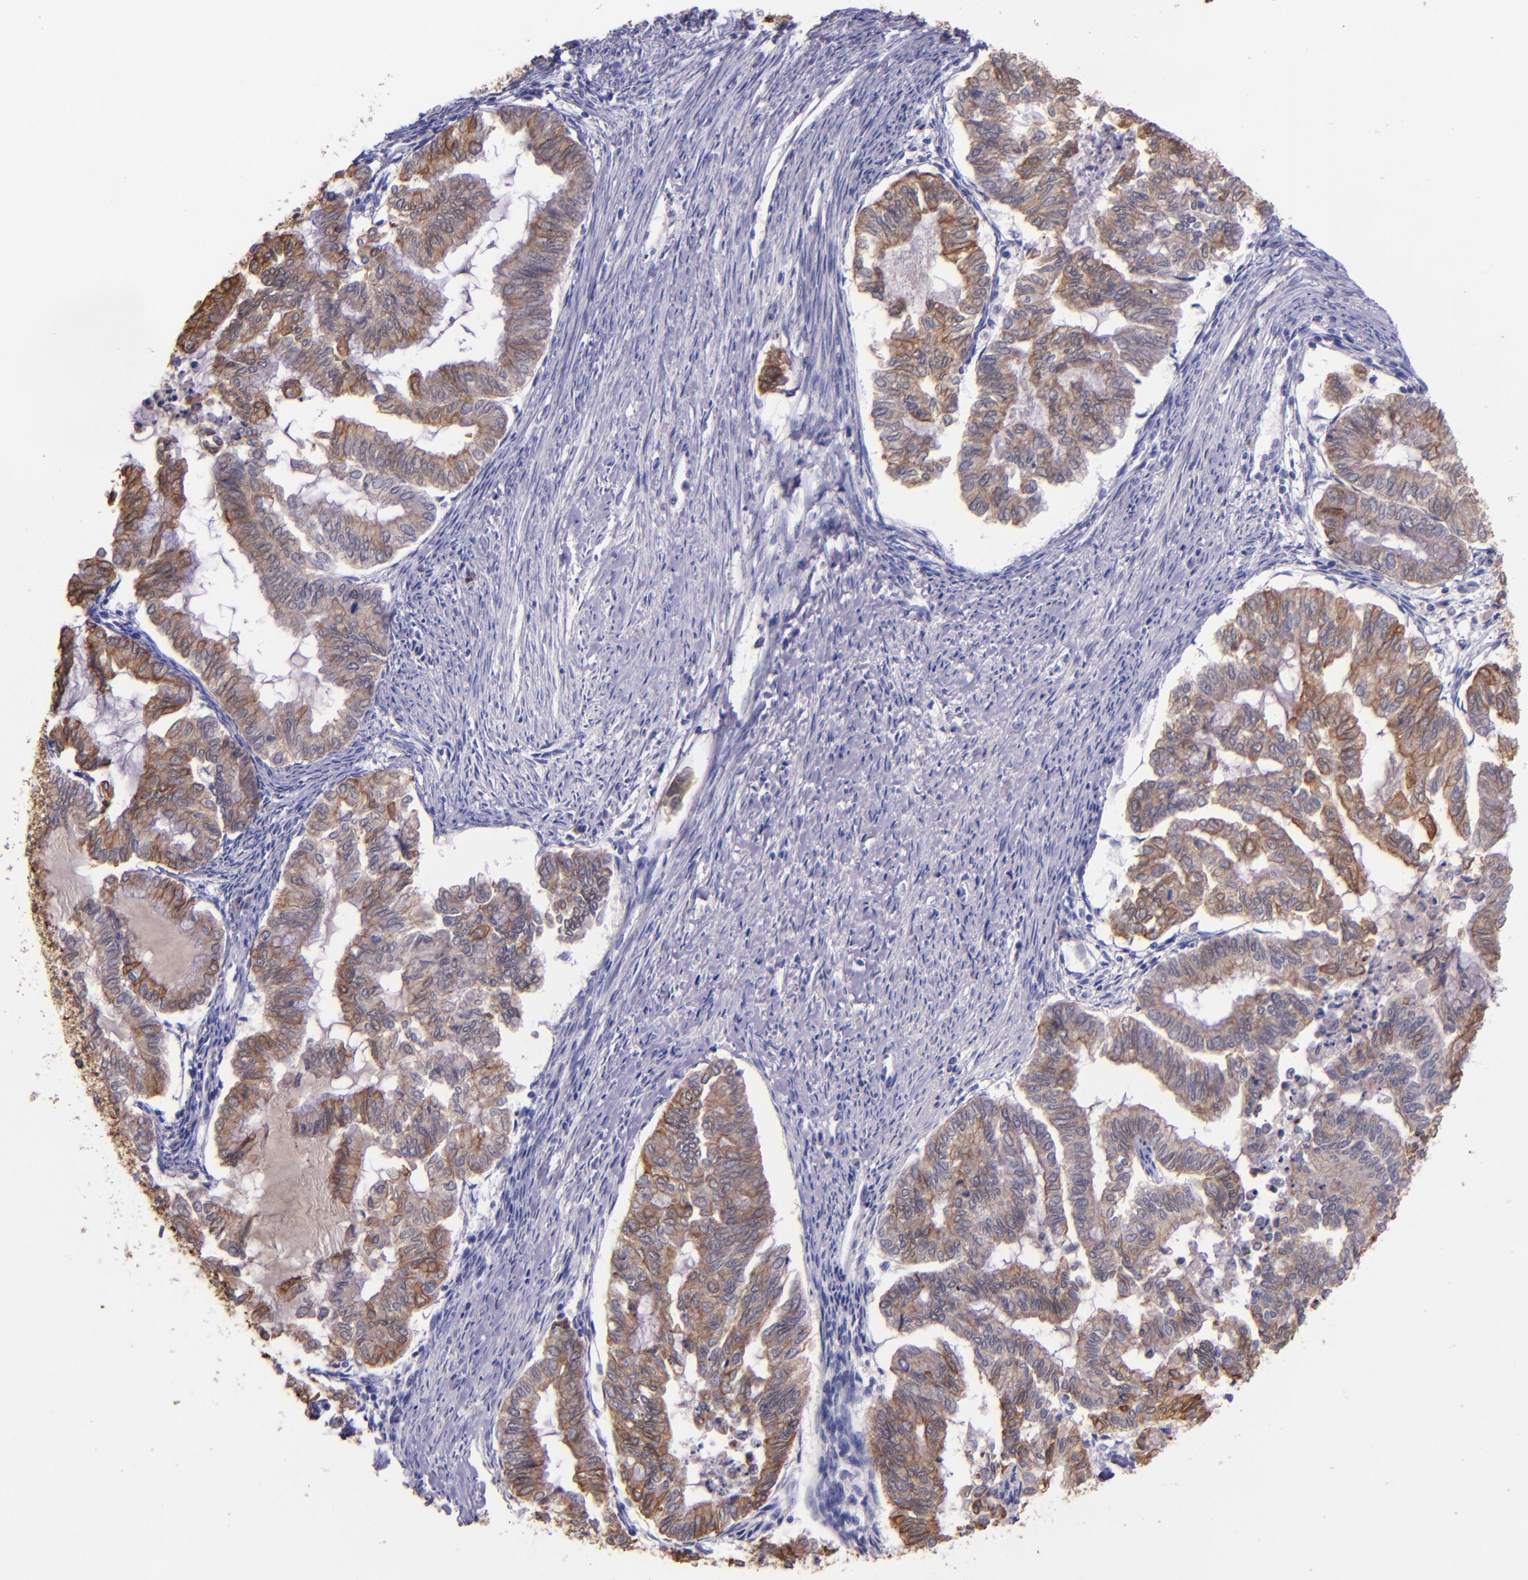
{"staining": {"intensity": "moderate", "quantity": ">75%", "location": "cytoplasmic/membranous"}, "tissue": "endometrial cancer", "cell_type": "Tumor cells", "image_type": "cancer", "snomed": [{"axis": "morphology", "description": "Adenocarcinoma, NOS"}, {"axis": "topography", "description": "Endometrium"}], "caption": "The histopathology image reveals immunohistochemical staining of adenocarcinoma (endometrial). There is moderate cytoplasmic/membranous positivity is appreciated in about >75% of tumor cells.", "gene": "KRT4", "patient": {"sex": "female", "age": 79}}